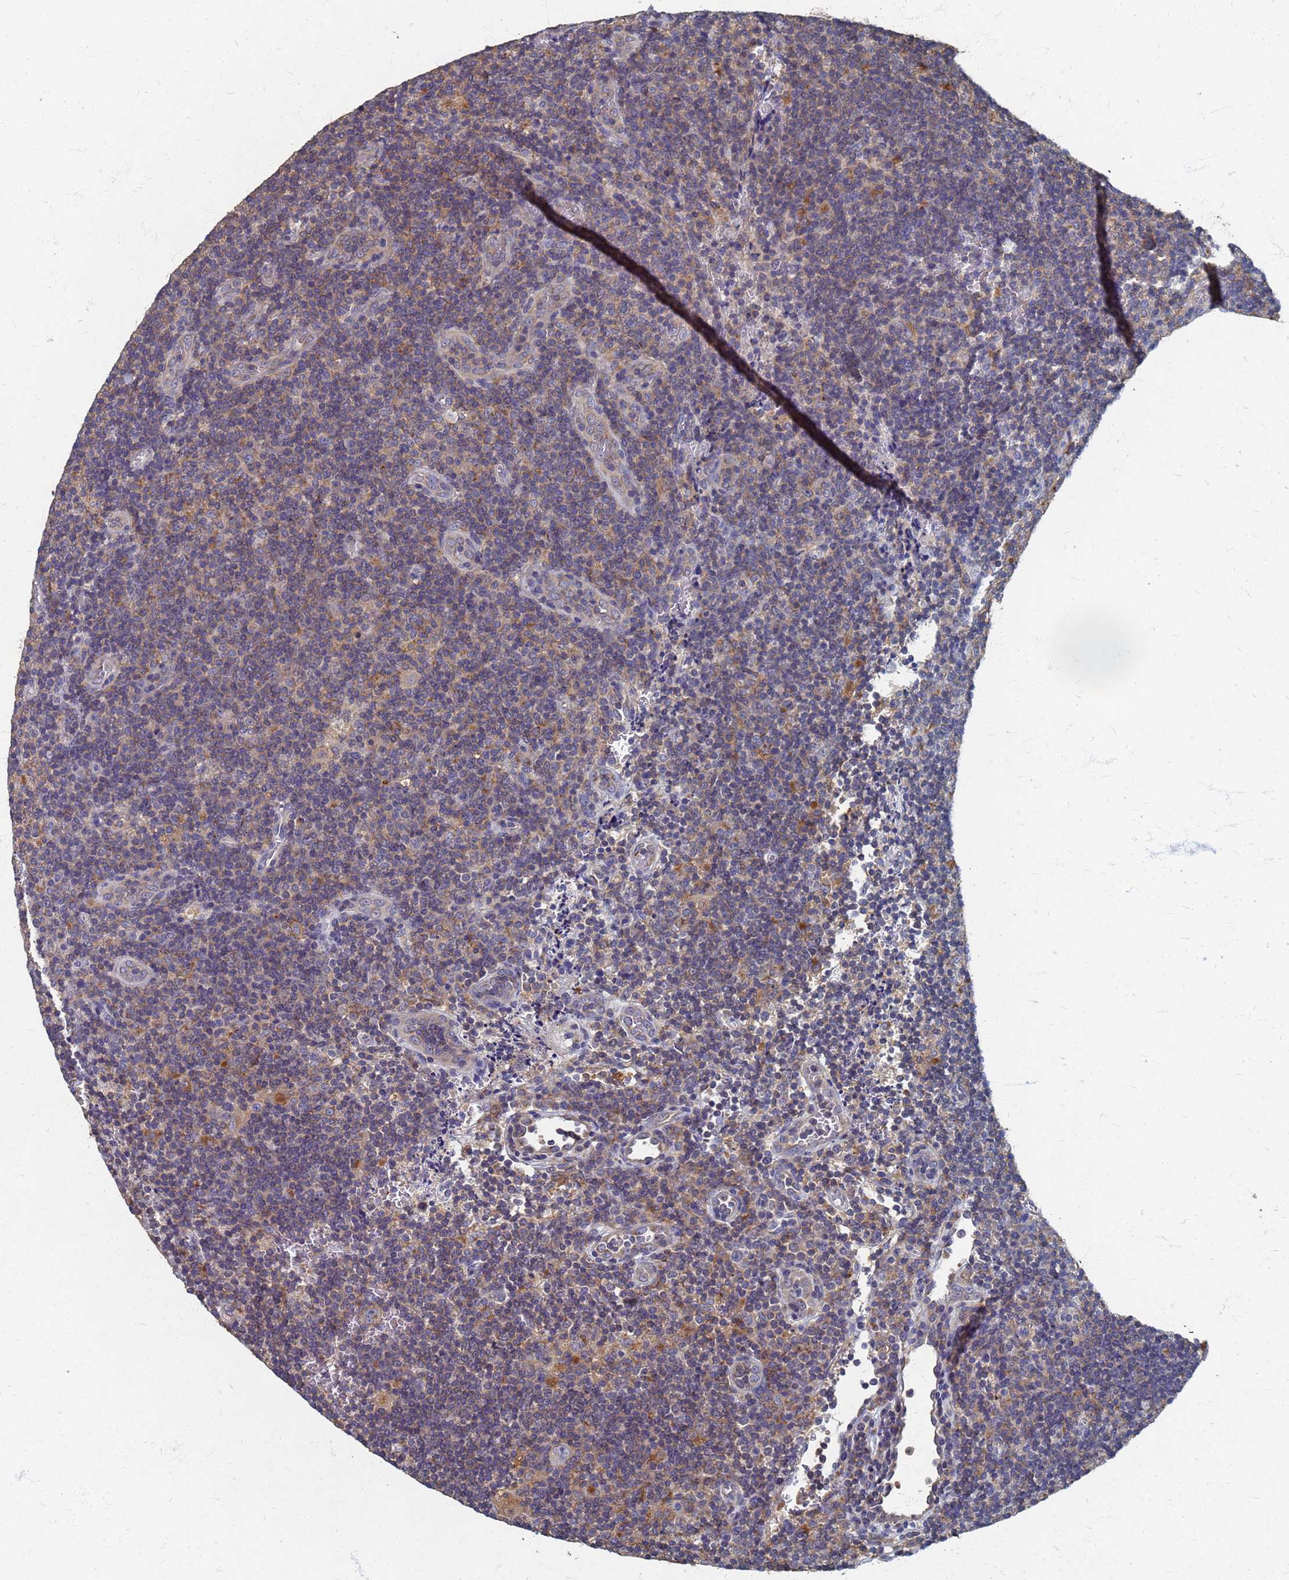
{"staining": {"intensity": "negative", "quantity": "none", "location": "none"}, "tissue": "lymphoma", "cell_type": "Tumor cells", "image_type": "cancer", "snomed": [{"axis": "morphology", "description": "Hodgkin's disease, NOS"}, {"axis": "topography", "description": "Lymph node"}], "caption": "Hodgkin's disease stained for a protein using immunohistochemistry demonstrates no staining tumor cells.", "gene": "KRCC1", "patient": {"sex": "female", "age": 57}}